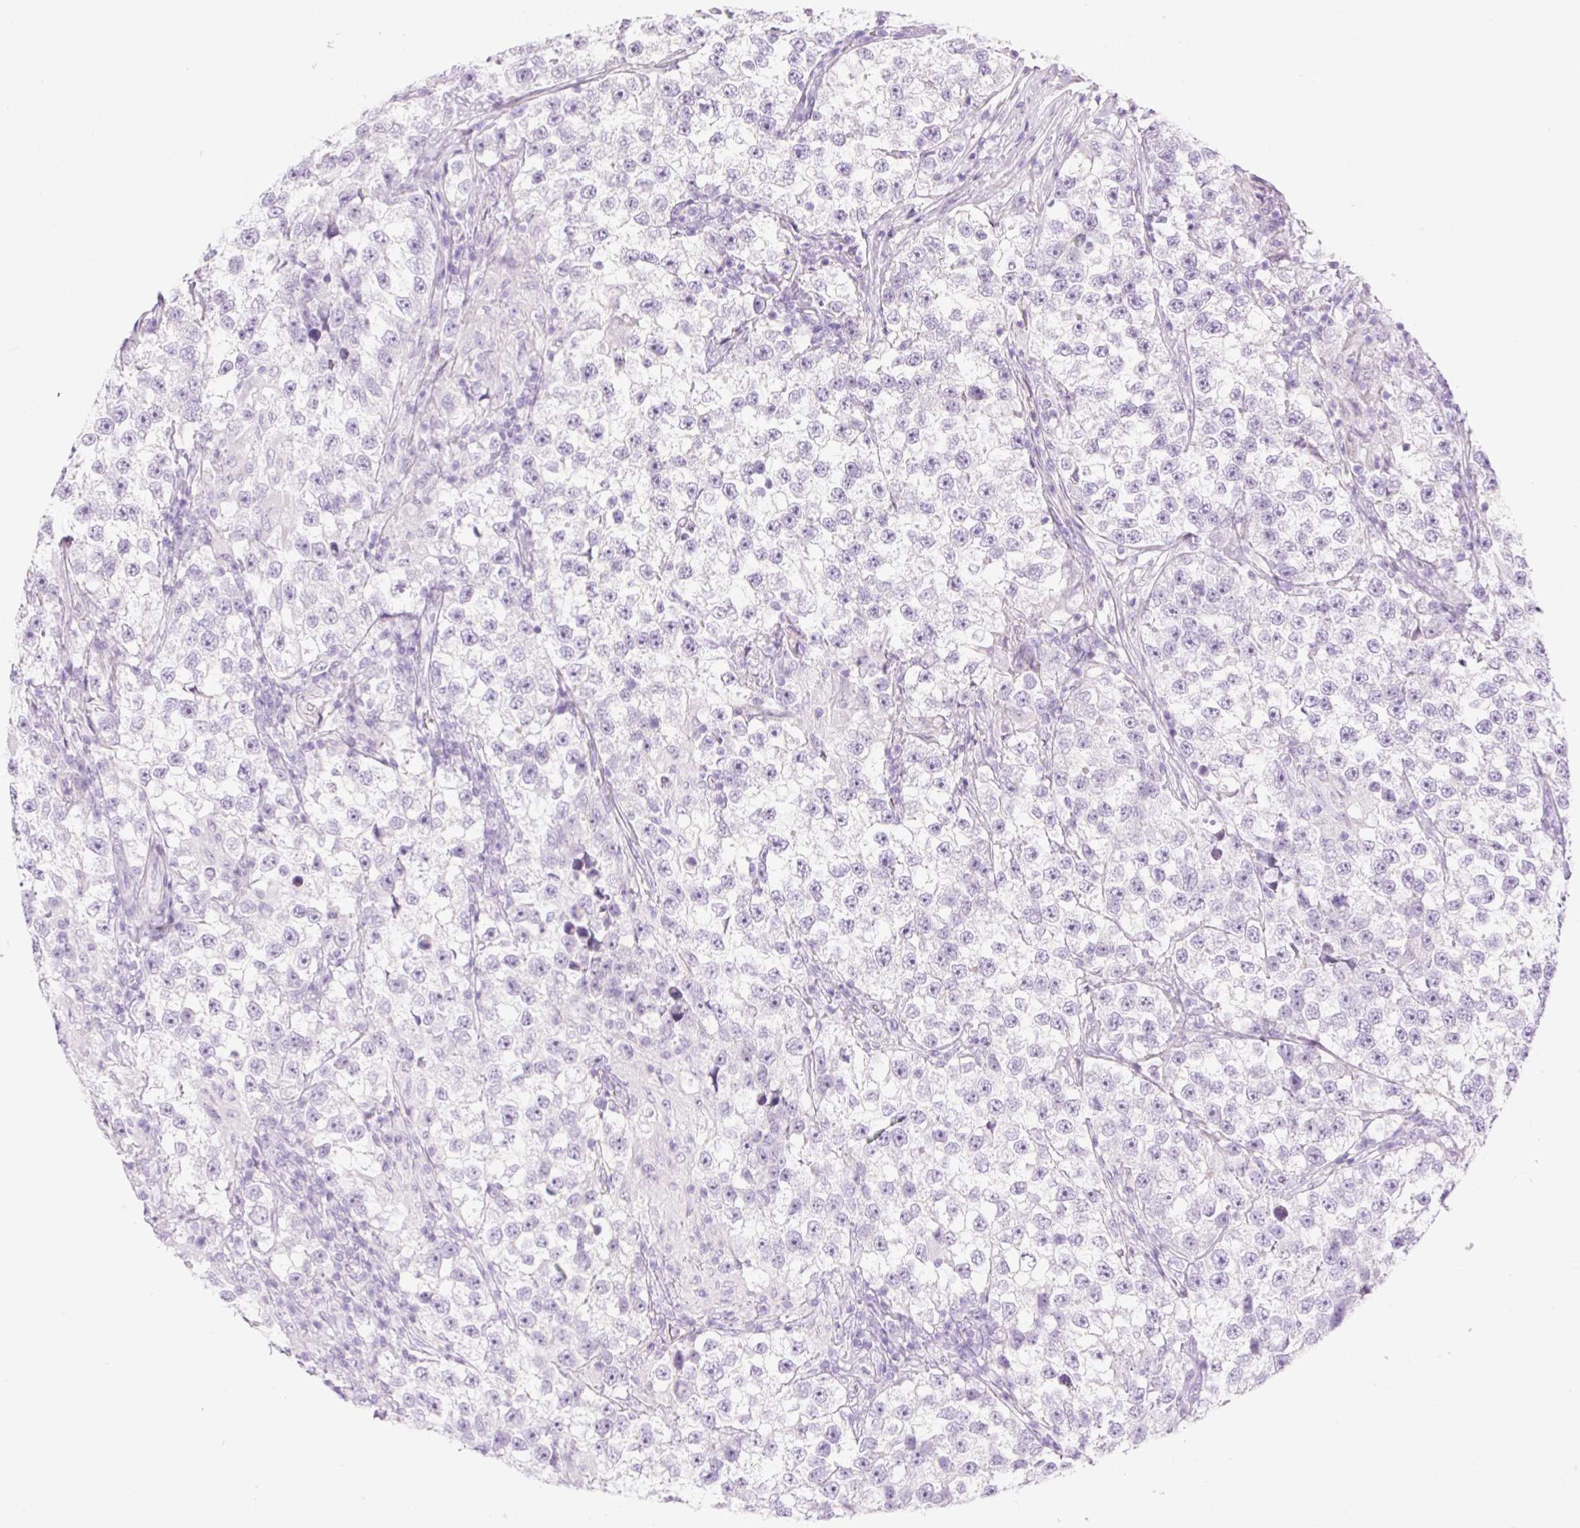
{"staining": {"intensity": "negative", "quantity": "none", "location": "none"}, "tissue": "testis cancer", "cell_type": "Tumor cells", "image_type": "cancer", "snomed": [{"axis": "morphology", "description": "Seminoma, NOS"}, {"axis": "topography", "description": "Testis"}], "caption": "This image is of testis cancer (seminoma) stained with immunohistochemistry to label a protein in brown with the nuclei are counter-stained blue. There is no positivity in tumor cells.", "gene": "PALM3", "patient": {"sex": "male", "age": 46}}